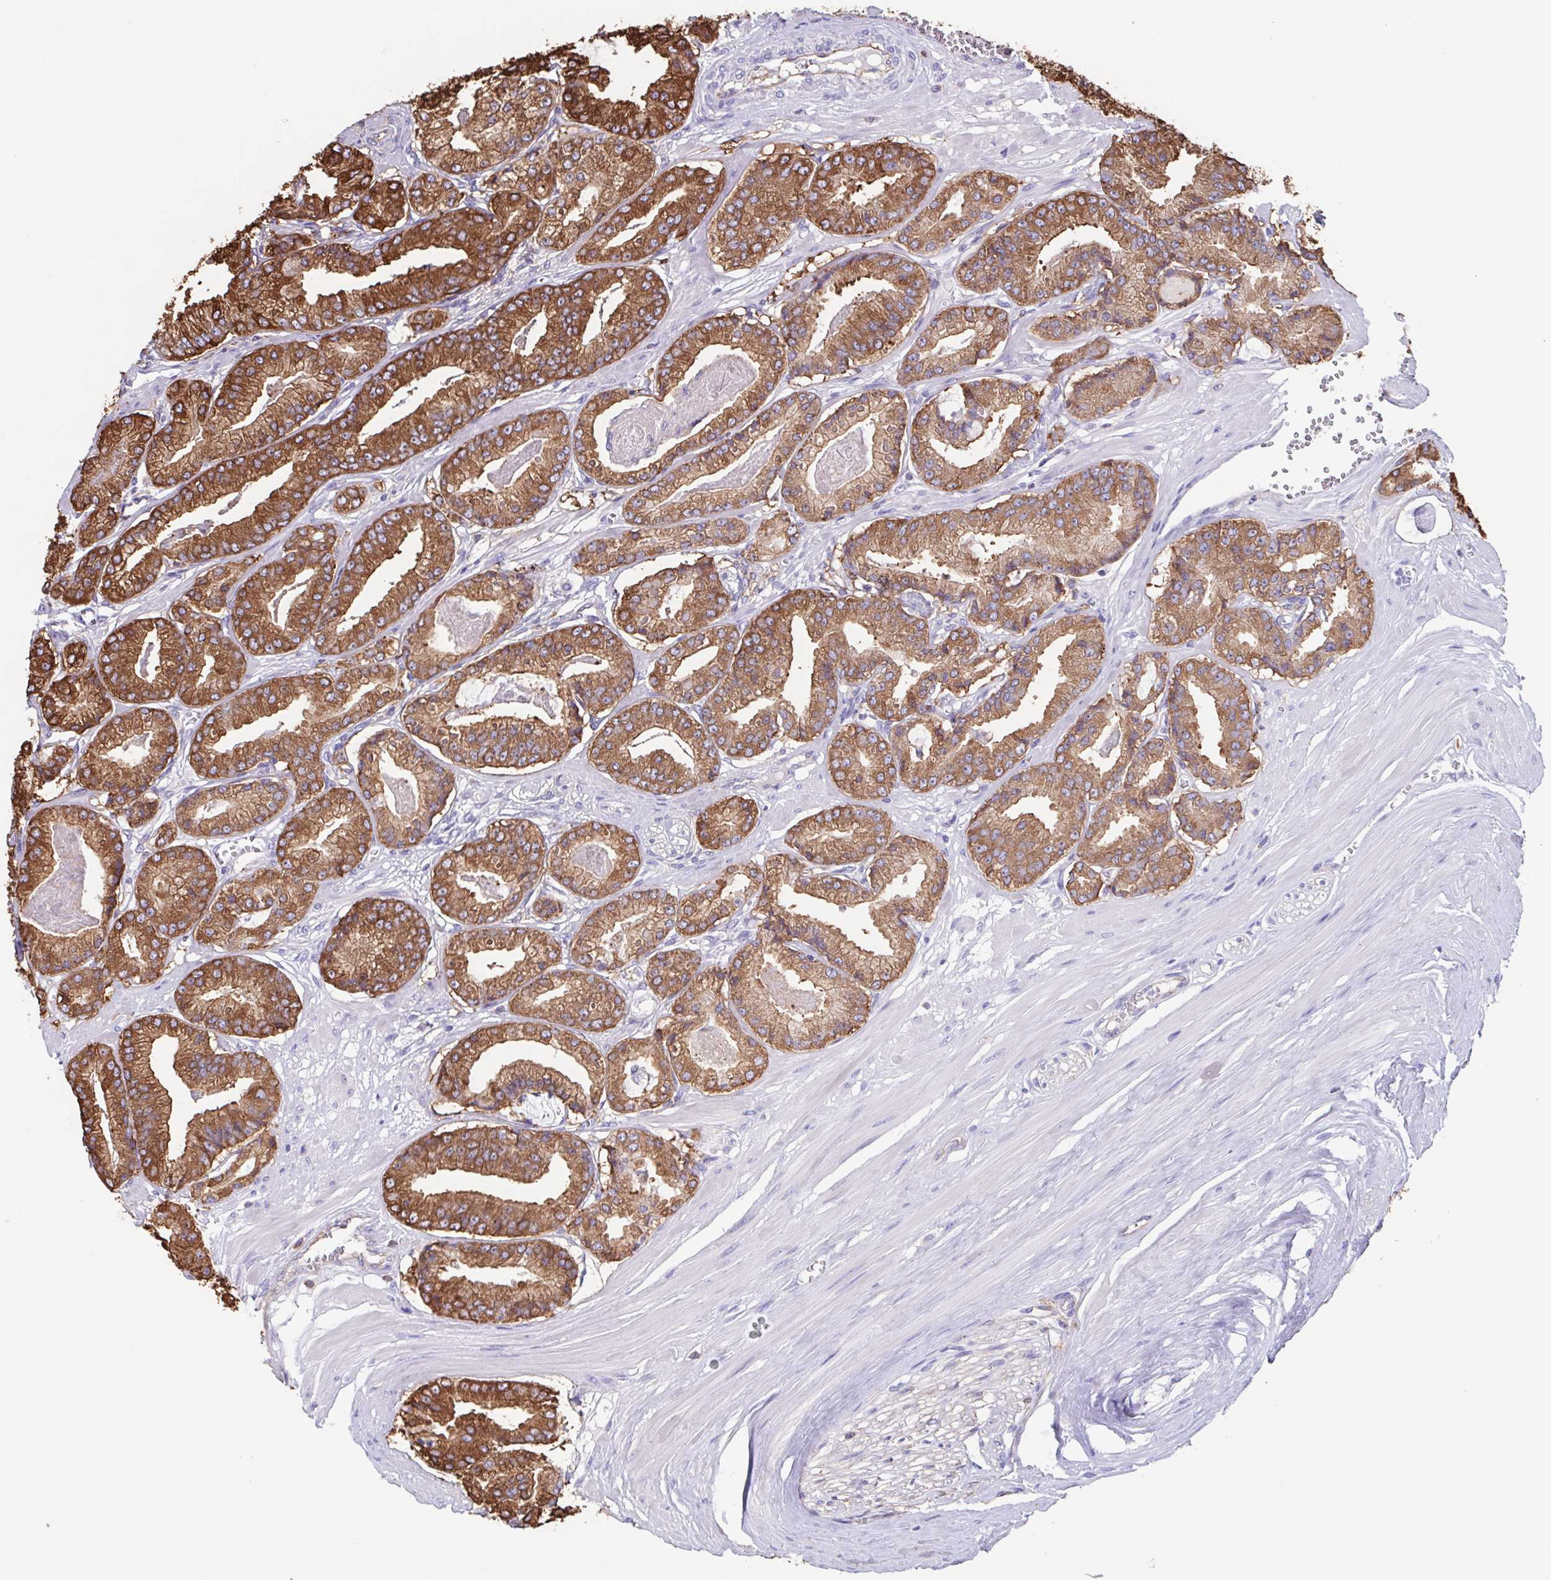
{"staining": {"intensity": "strong", "quantity": ">75%", "location": "cytoplasmic/membranous"}, "tissue": "prostate cancer", "cell_type": "Tumor cells", "image_type": "cancer", "snomed": [{"axis": "morphology", "description": "Adenocarcinoma, High grade"}, {"axis": "topography", "description": "Prostate"}], "caption": "The micrograph displays staining of prostate cancer, revealing strong cytoplasmic/membranous protein expression (brown color) within tumor cells. The staining was performed using DAB to visualize the protein expression in brown, while the nuclei were stained in blue with hematoxylin (Magnification: 20x).", "gene": "TPD52", "patient": {"sex": "male", "age": 71}}